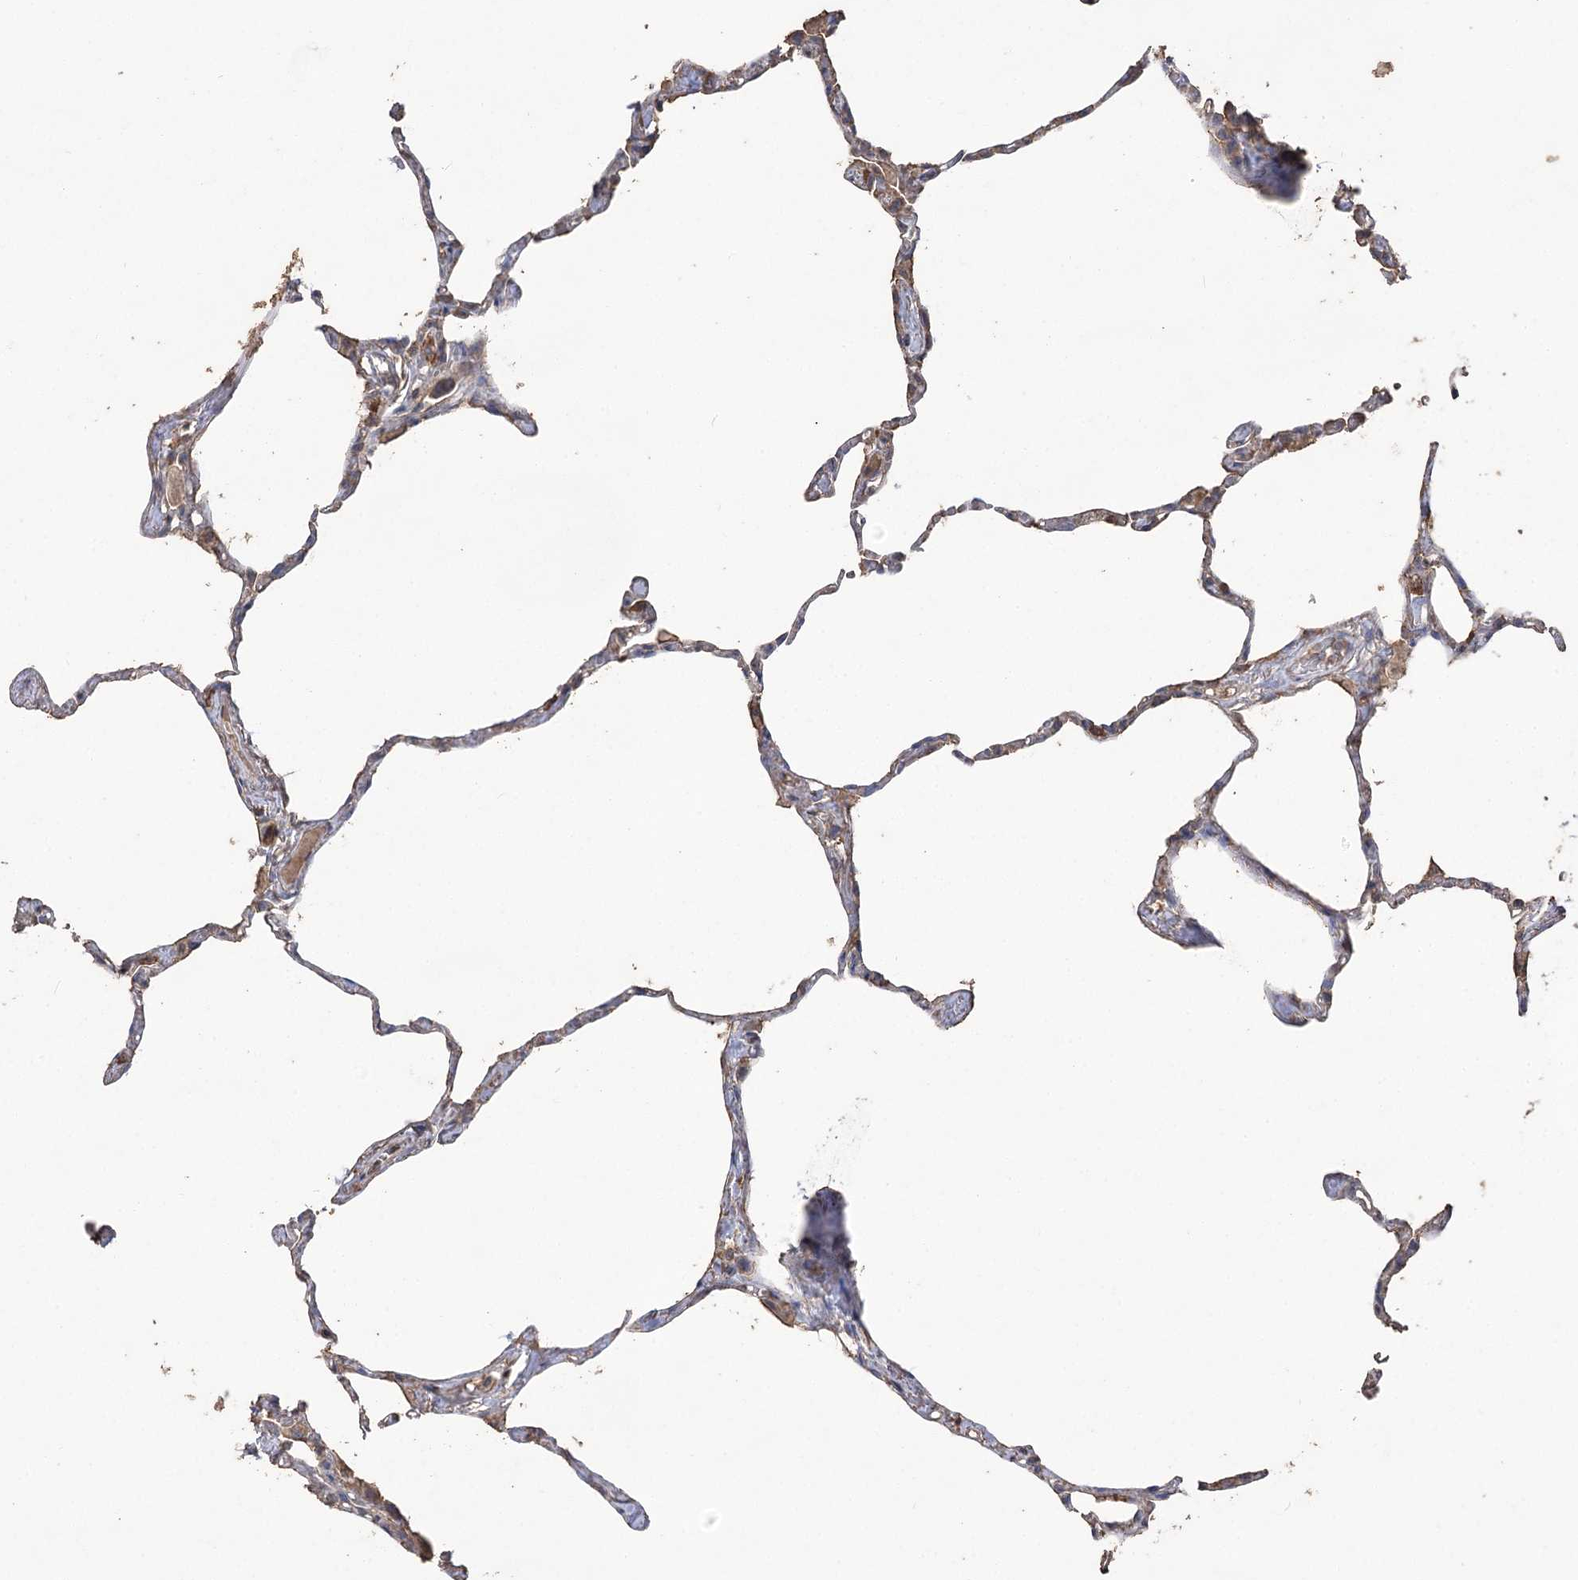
{"staining": {"intensity": "negative", "quantity": "none", "location": "none"}, "tissue": "lung", "cell_type": "Alveolar cells", "image_type": "normal", "snomed": [{"axis": "morphology", "description": "Normal tissue, NOS"}, {"axis": "topography", "description": "Lung"}], "caption": "Immunohistochemistry micrograph of benign lung stained for a protein (brown), which exhibits no positivity in alveolar cells.", "gene": "IREB2", "patient": {"sex": "male", "age": 65}}